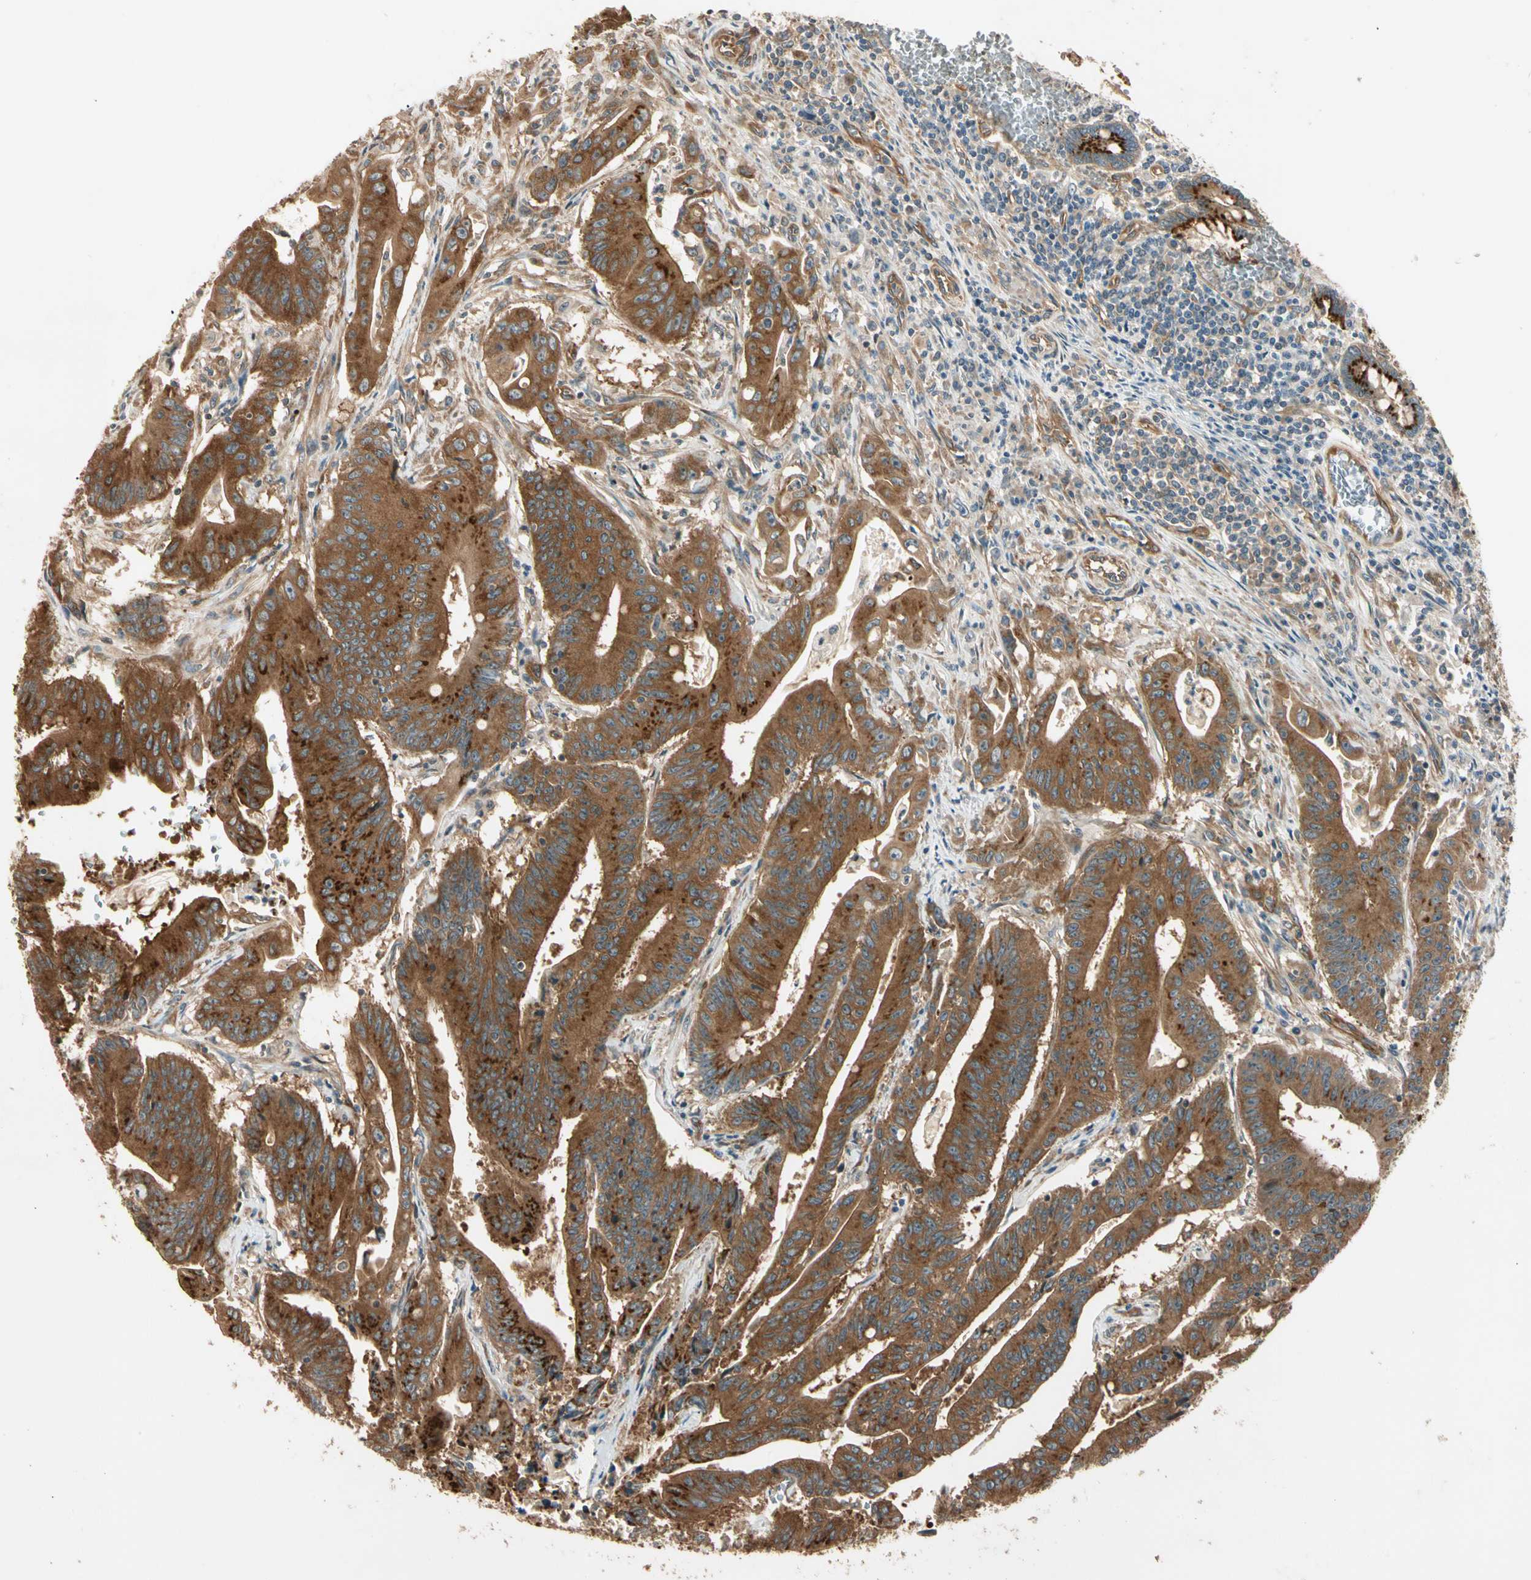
{"staining": {"intensity": "moderate", "quantity": ">75%", "location": "cytoplasmic/membranous"}, "tissue": "colorectal cancer", "cell_type": "Tumor cells", "image_type": "cancer", "snomed": [{"axis": "morphology", "description": "Adenocarcinoma, NOS"}, {"axis": "topography", "description": "Colon"}], "caption": "Moderate cytoplasmic/membranous expression is appreciated in approximately >75% of tumor cells in colorectal adenocarcinoma.", "gene": "ROCK2", "patient": {"sex": "male", "age": 45}}